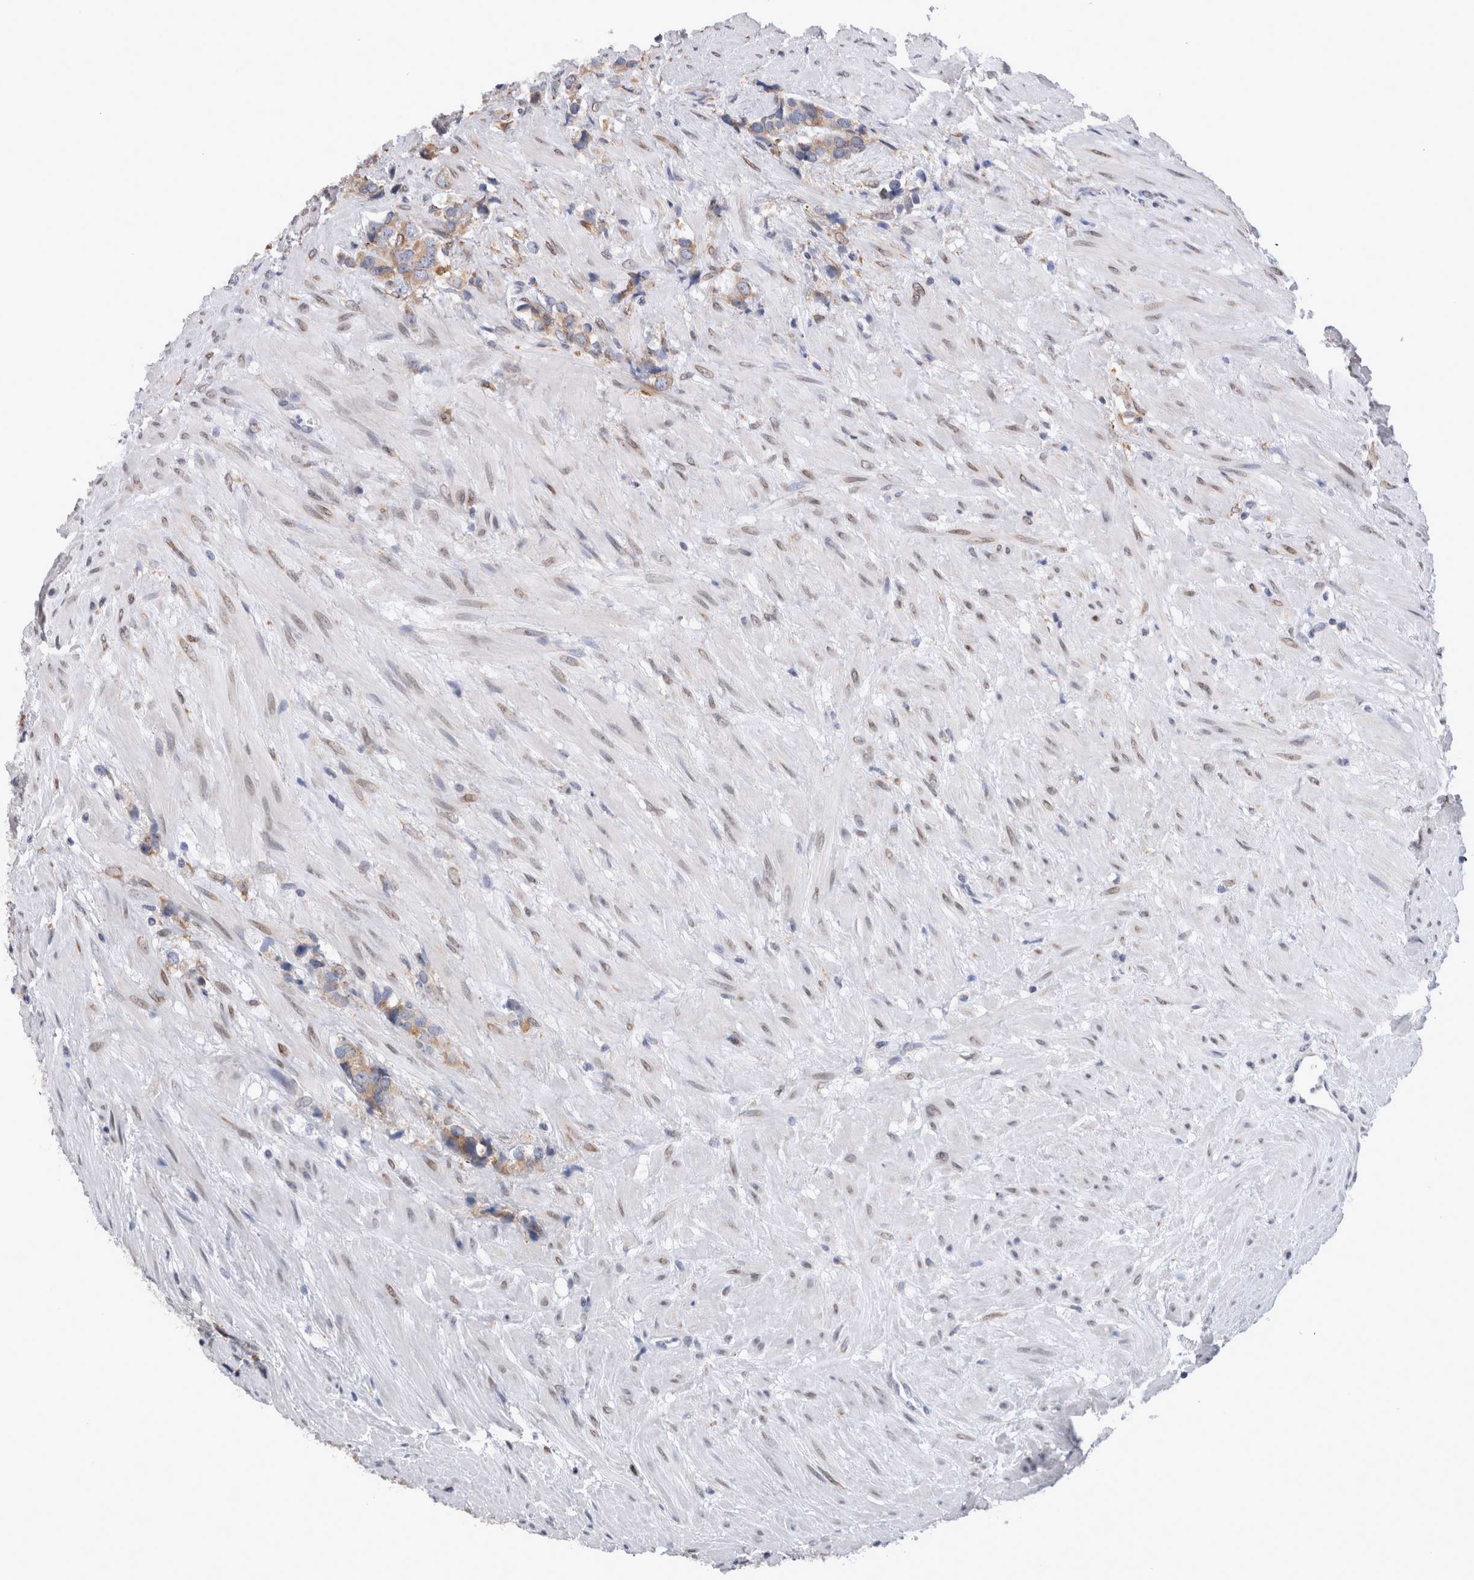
{"staining": {"intensity": "weak", "quantity": "<25%", "location": "cytoplasmic/membranous"}, "tissue": "prostate cancer", "cell_type": "Tumor cells", "image_type": "cancer", "snomed": [{"axis": "morphology", "description": "Adenocarcinoma, High grade"}, {"axis": "topography", "description": "Prostate"}], "caption": "An image of human prostate cancer (high-grade adenocarcinoma) is negative for staining in tumor cells.", "gene": "VCPIP1", "patient": {"sex": "male", "age": 71}}